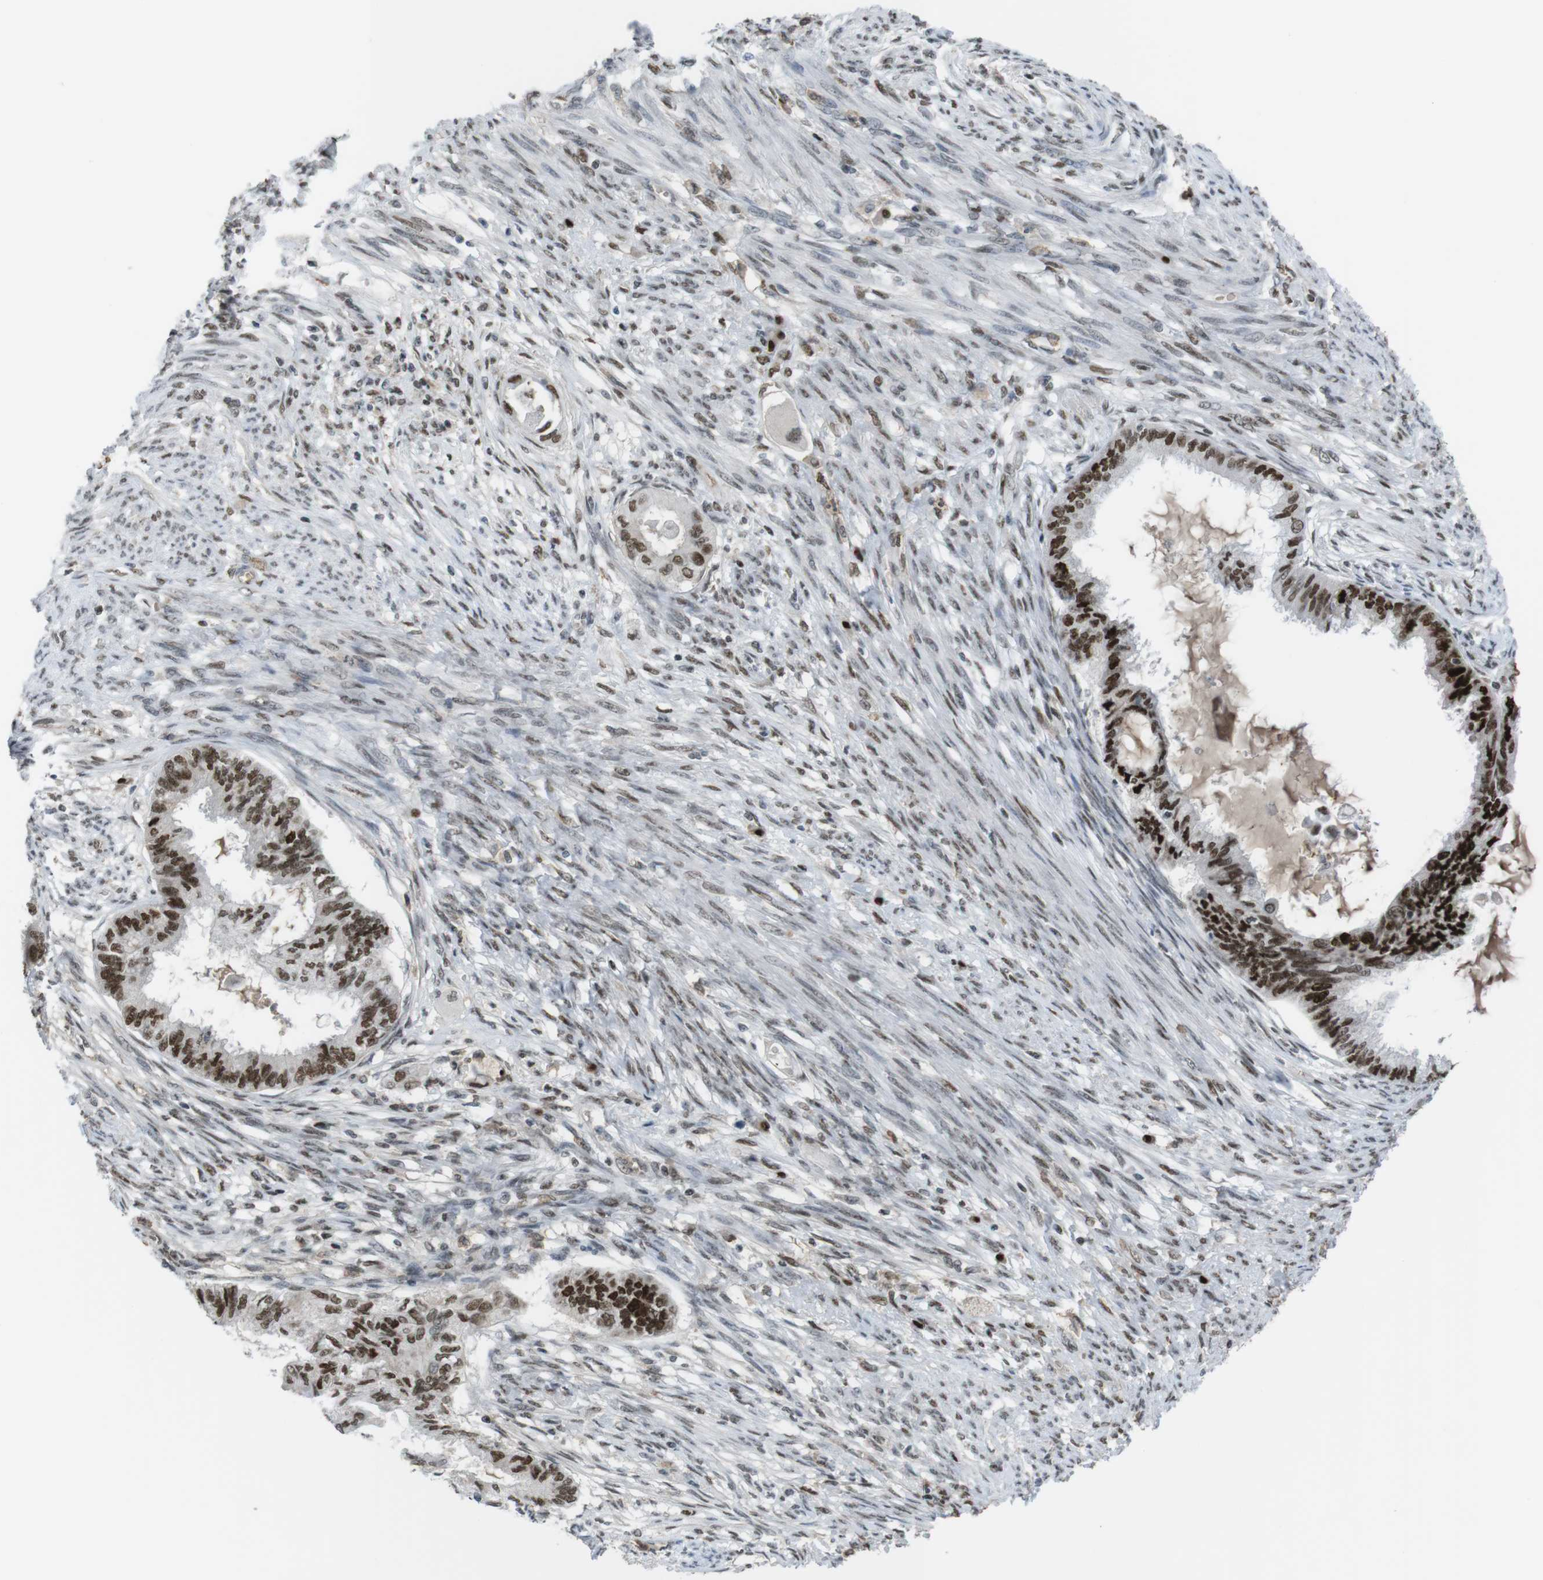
{"staining": {"intensity": "strong", "quantity": ">75%", "location": "nuclear"}, "tissue": "cervical cancer", "cell_type": "Tumor cells", "image_type": "cancer", "snomed": [{"axis": "morphology", "description": "Normal tissue, NOS"}, {"axis": "morphology", "description": "Adenocarcinoma, NOS"}, {"axis": "topography", "description": "Cervix"}, {"axis": "topography", "description": "Endometrium"}], "caption": "This photomicrograph demonstrates cervical cancer stained with immunohistochemistry to label a protein in brown. The nuclear of tumor cells show strong positivity for the protein. Nuclei are counter-stained blue.", "gene": "SUB1", "patient": {"sex": "female", "age": 86}}